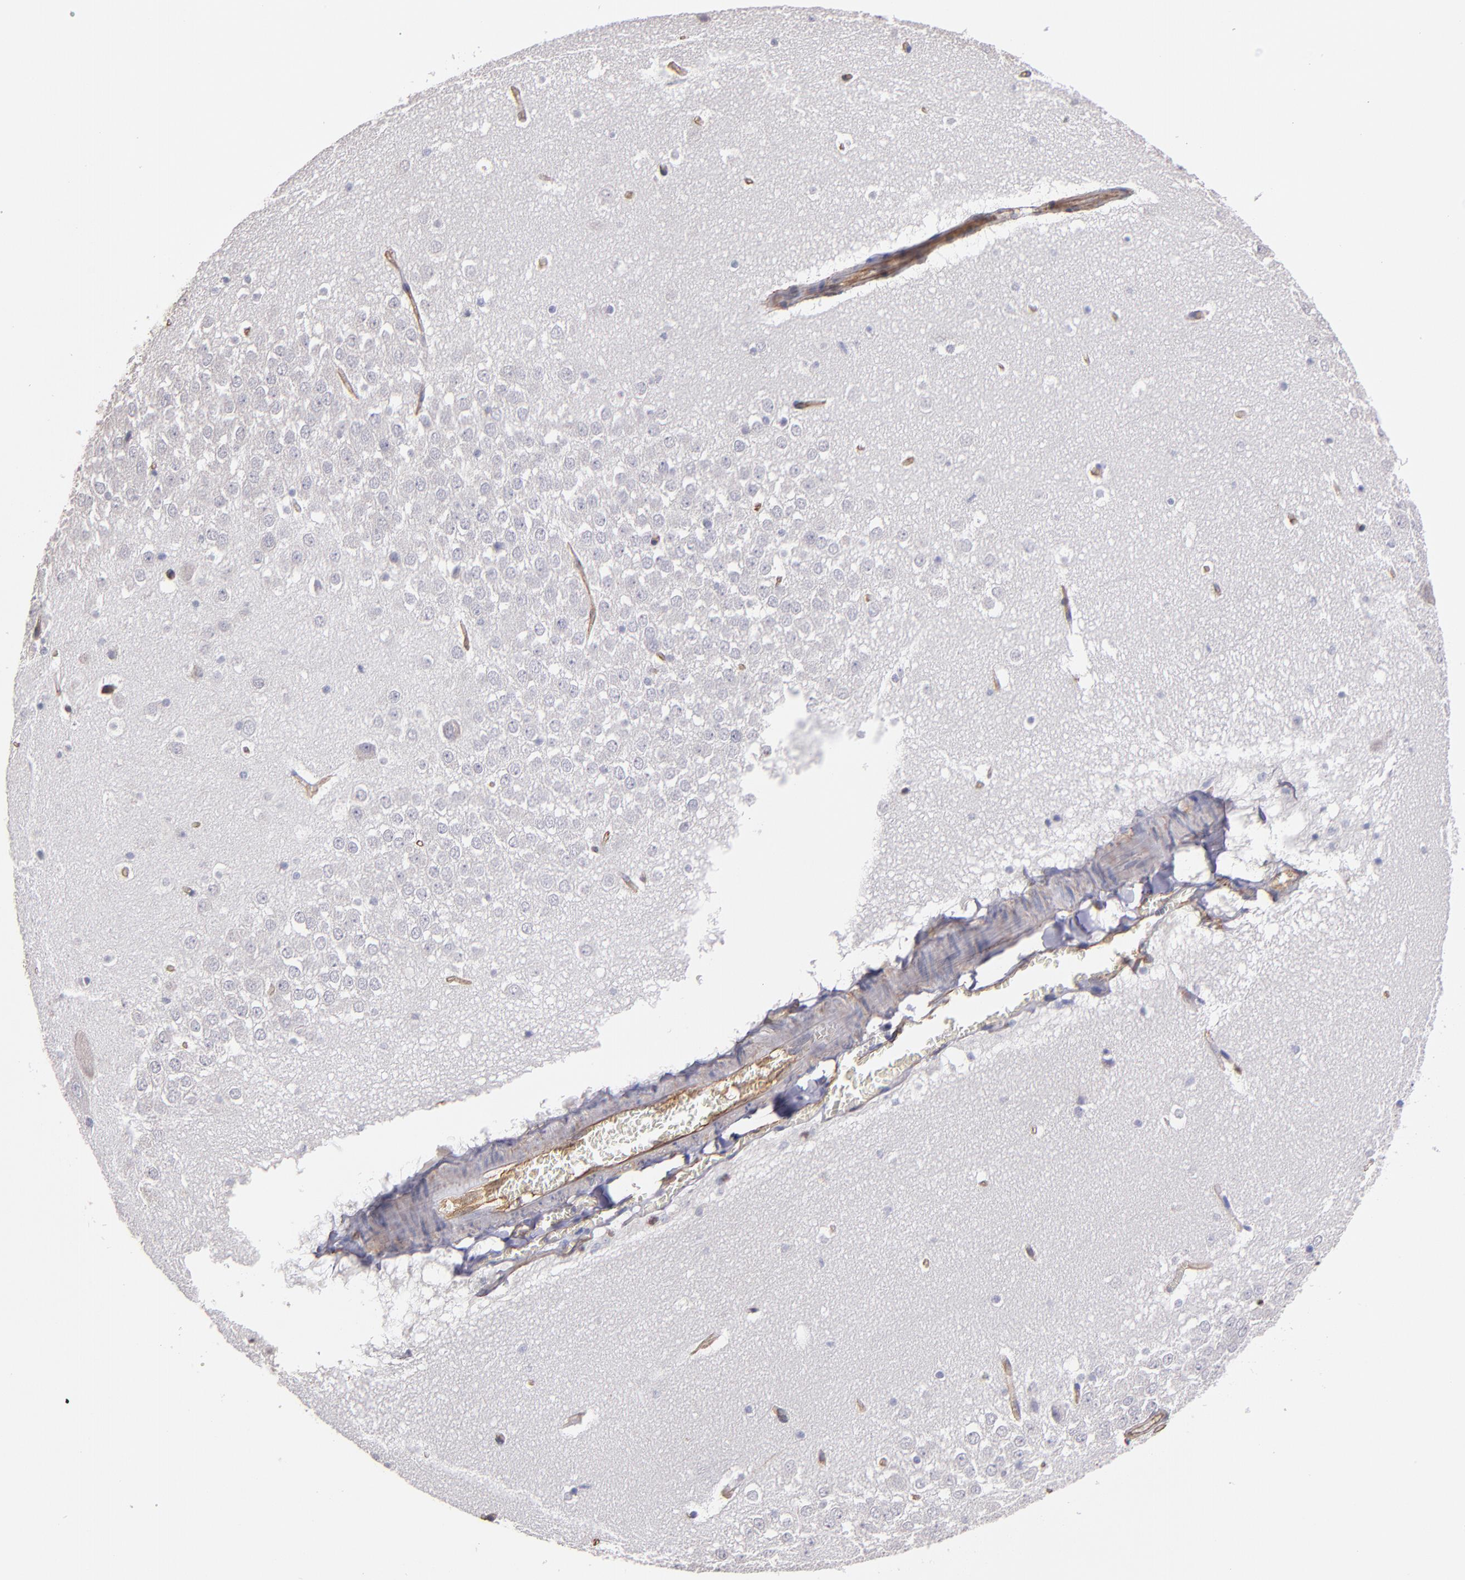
{"staining": {"intensity": "negative", "quantity": "none", "location": "none"}, "tissue": "hippocampus", "cell_type": "Glial cells", "image_type": "normal", "snomed": [{"axis": "morphology", "description": "Normal tissue, NOS"}, {"axis": "topography", "description": "Hippocampus"}], "caption": "The micrograph reveals no significant staining in glial cells of hippocampus.", "gene": "ABCC1", "patient": {"sex": "male", "age": 45}}